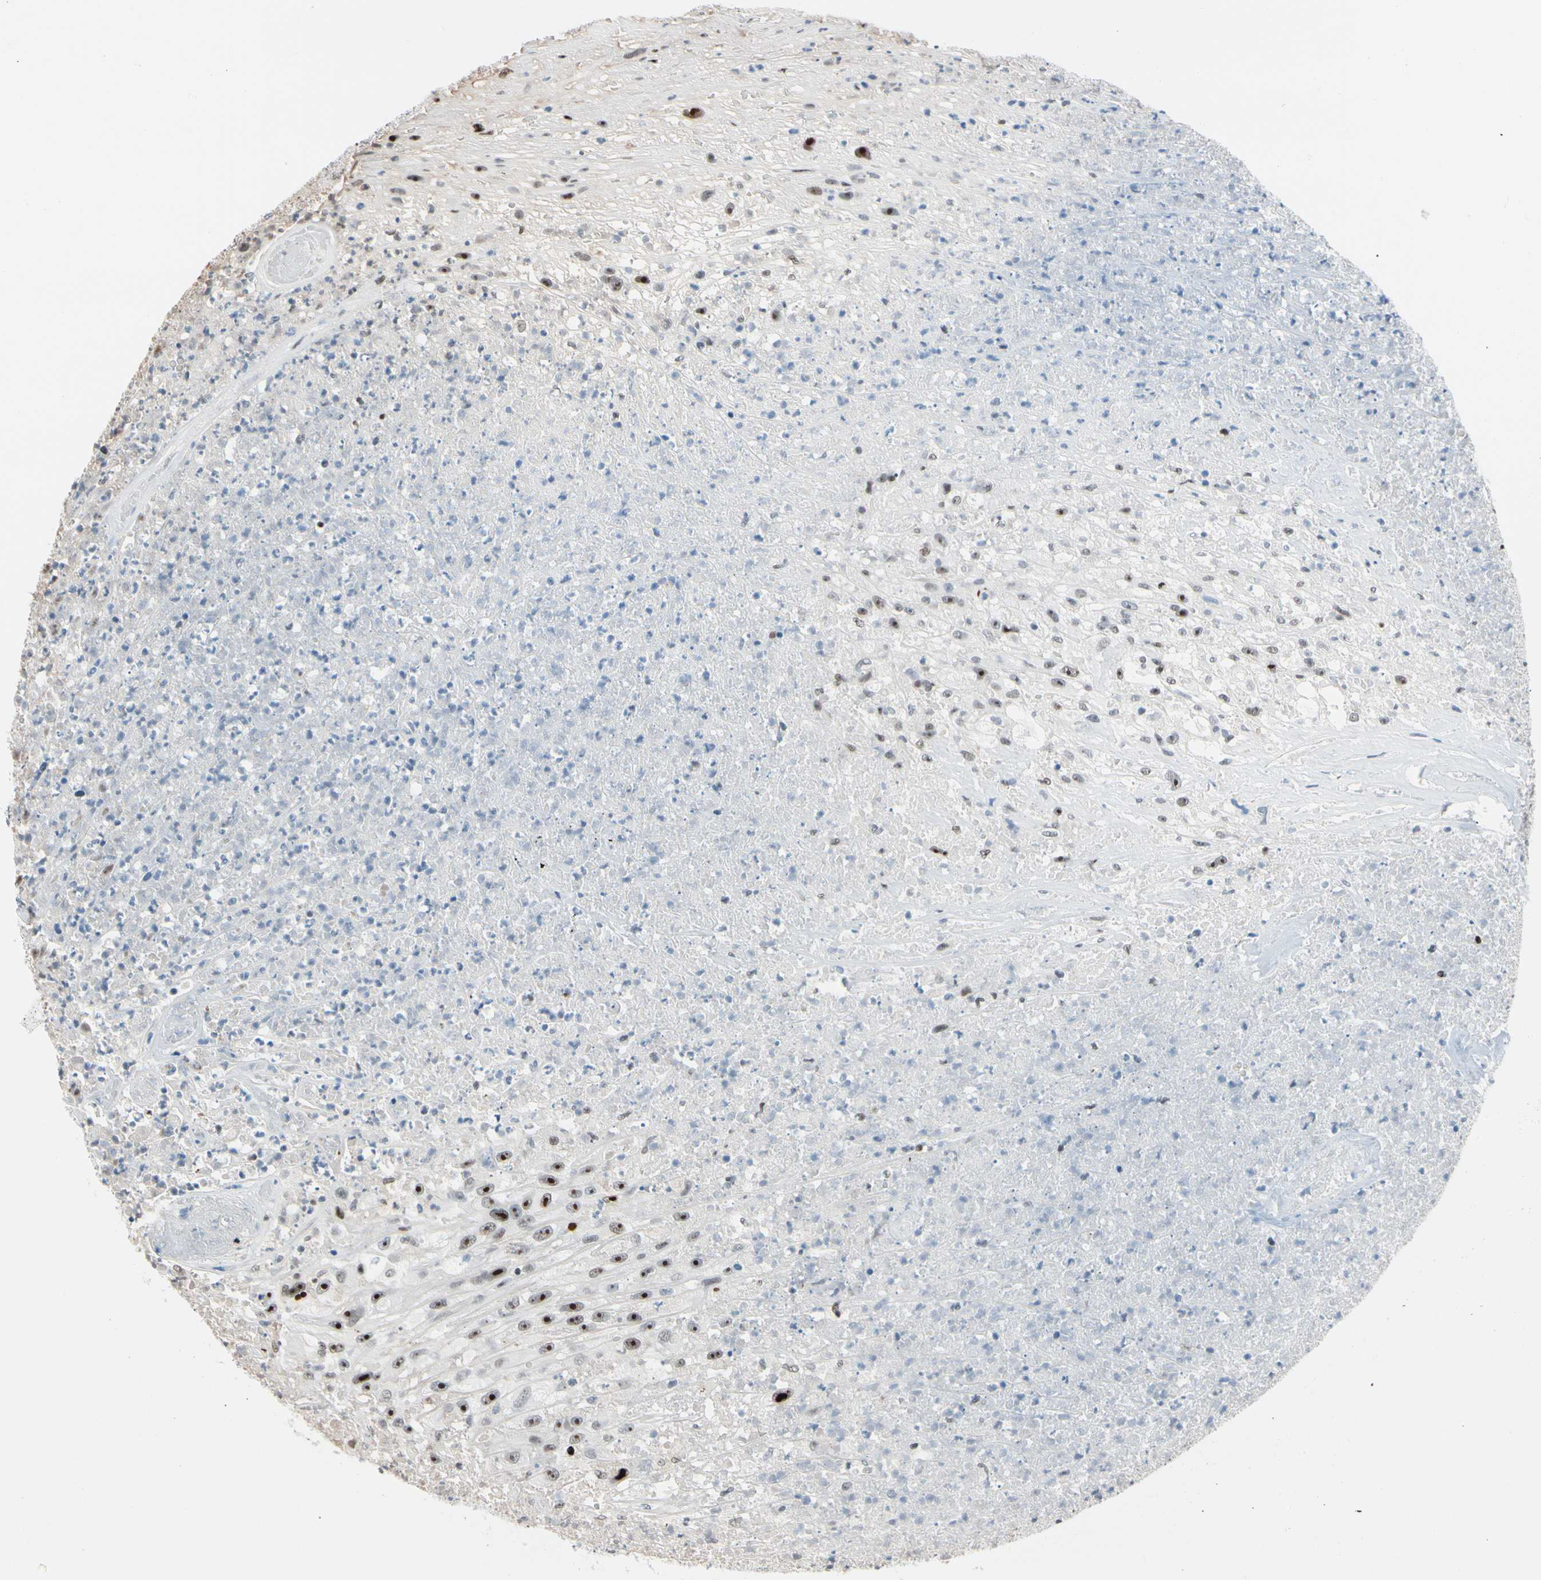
{"staining": {"intensity": "moderate", "quantity": "25%-75%", "location": "nuclear"}, "tissue": "urothelial cancer", "cell_type": "Tumor cells", "image_type": "cancer", "snomed": [{"axis": "morphology", "description": "Urothelial carcinoma, High grade"}, {"axis": "topography", "description": "Urinary bladder"}], "caption": "Urothelial cancer tissue exhibits moderate nuclear staining in about 25%-75% of tumor cells (Stains: DAB (3,3'-diaminobenzidine) in brown, nuclei in blue, Microscopy: brightfield microscopy at high magnification).", "gene": "FOXO3", "patient": {"sex": "male", "age": 66}}